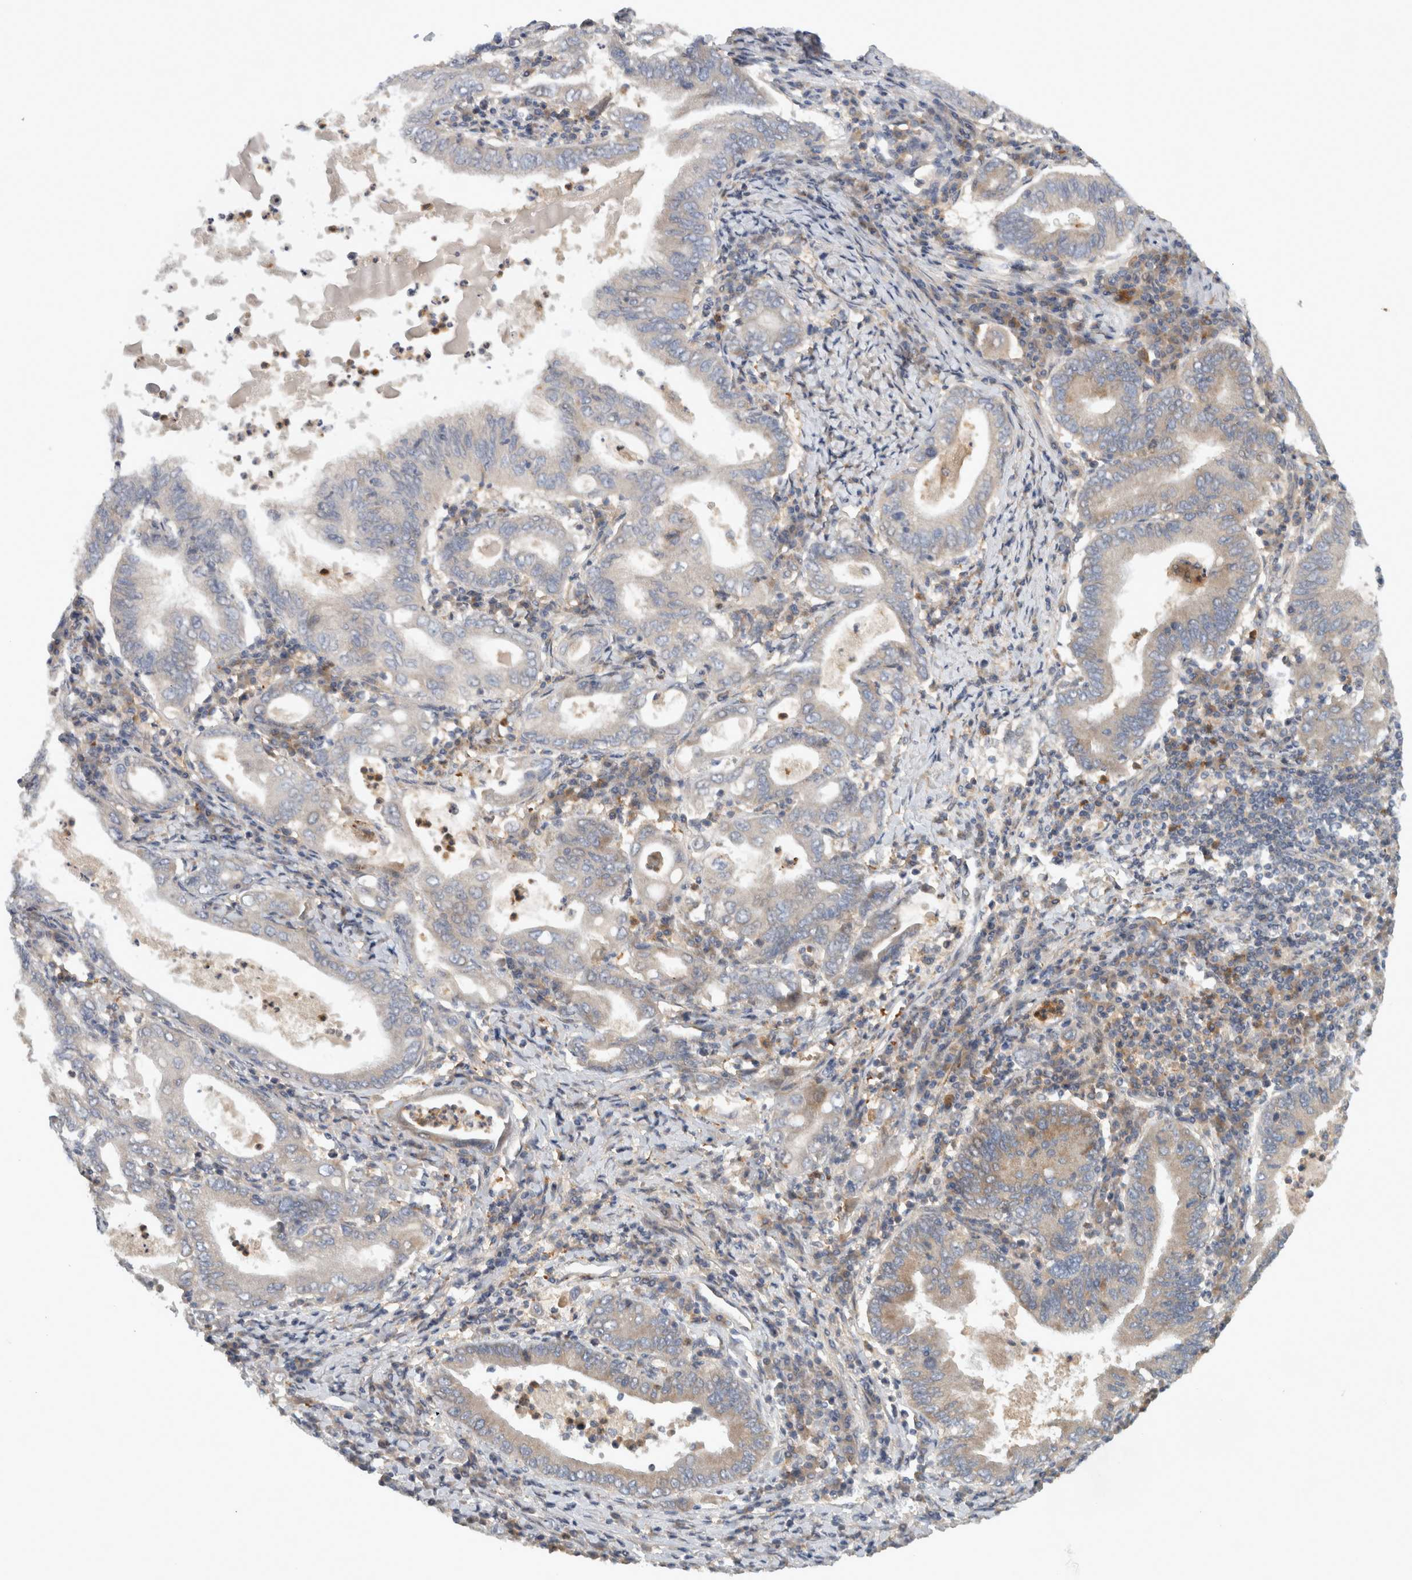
{"staining": {"intensity": "weak", "quantity": "<25%", "location": "cytoplasmic/membranous"}, "tissue": "stomach cancer", "cell_type": "Tumor cells", "image_type": "cancer", "snomed": [{"axis": "morphology", "description": "Normal tissue, NOS"}, {"axis": "morphology", "description": "Adenocarcinoma, NOS"}, {"axis": "topography", "description": "Esophagus"}, {"axis": "topography", "description": "Stomach, upper"}, {"axis": "topography", "description": "Peripheral nerve tissue"}], "caption": "An immunohistochemistry histopathology image of stomach adenocarcinoma is shown. There is no staining in tumor cells of stomach adenocarcinoma. The staining is performed using DAB brown chromogen with nuclei counter-stained in using hematoxylin.", "gene": "VEPH1", "patient": {"sex": "male", "age": 62}}